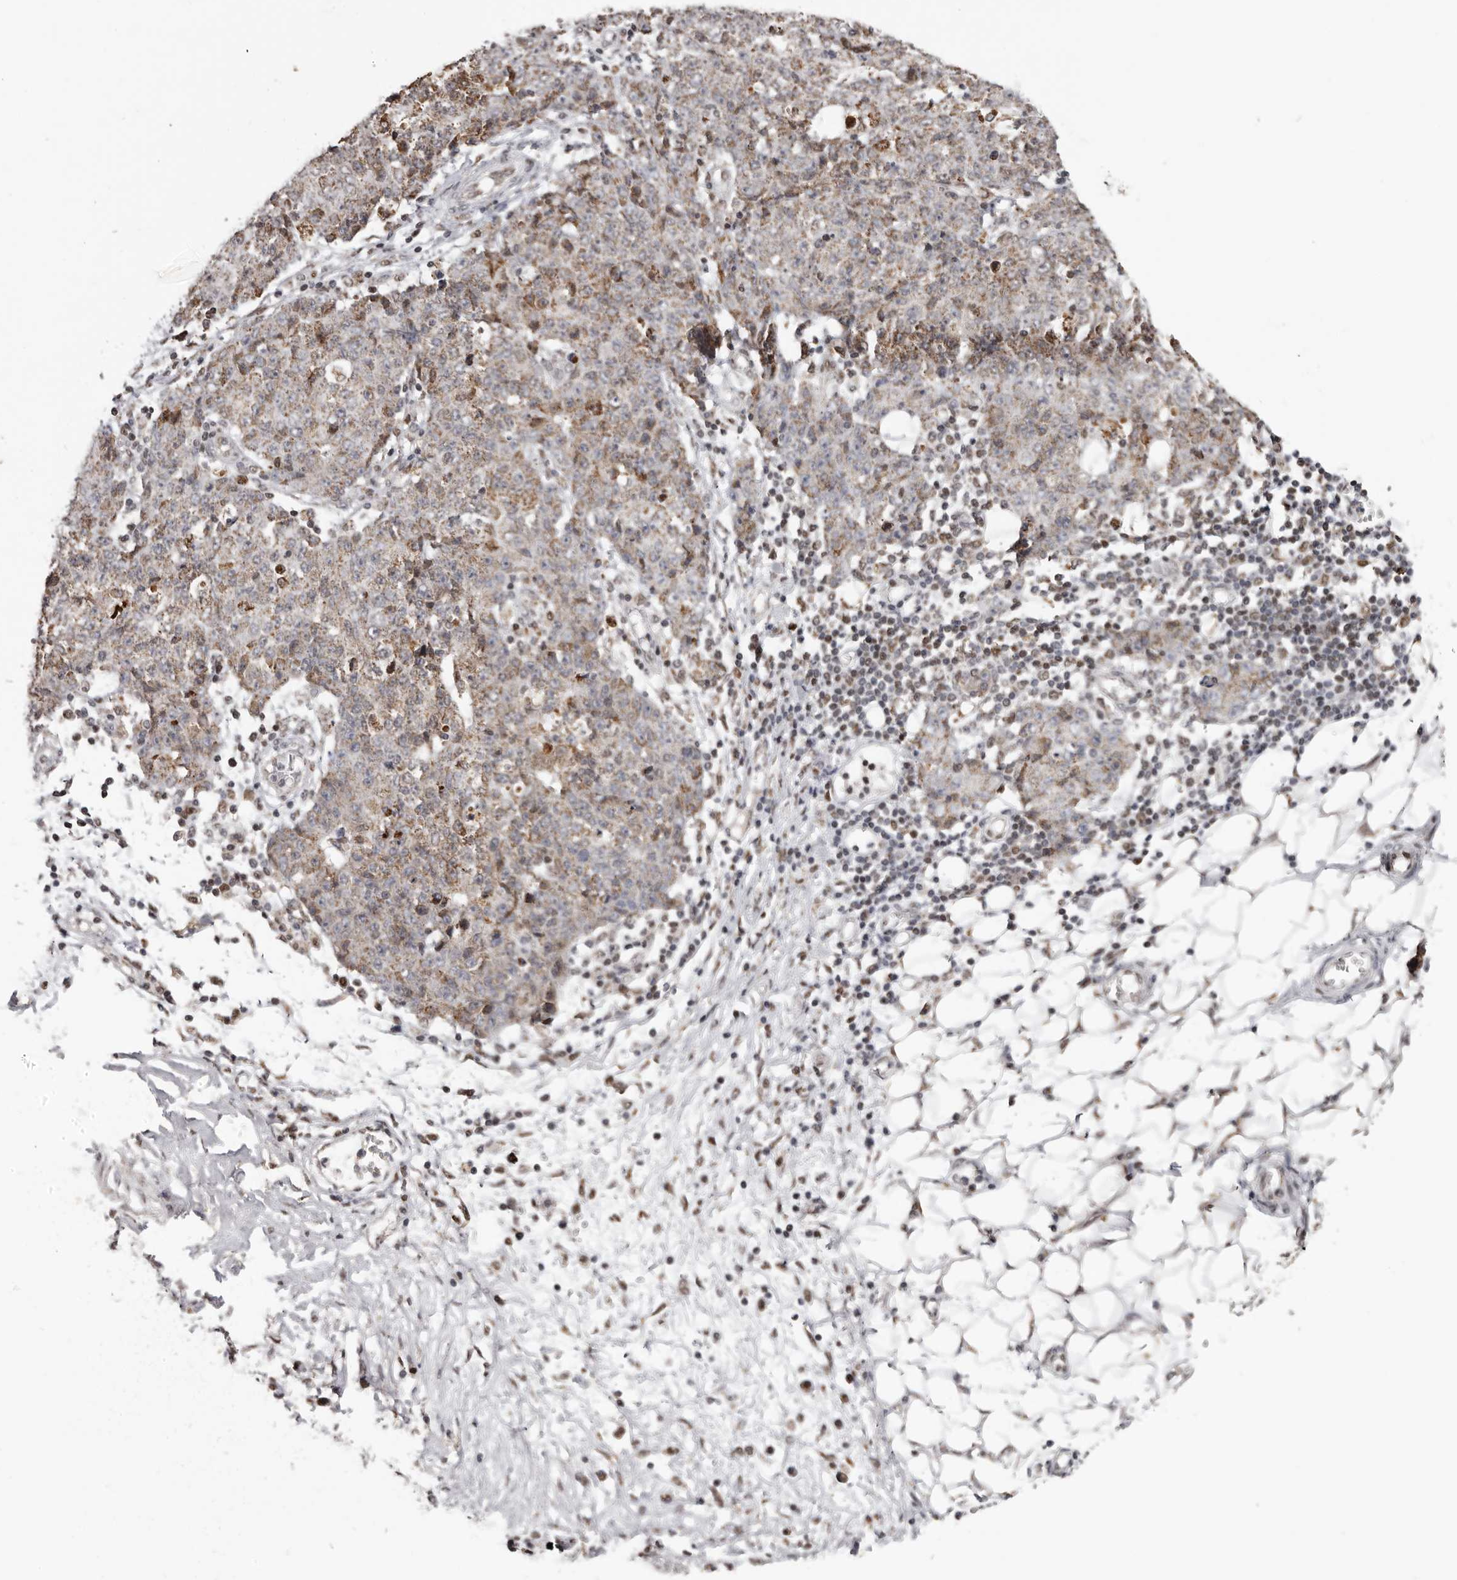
{"staining": {"intensity": "weak", "quantity": ">75%", "location": "cytoplasmic/membranous"}, "tissue": "ovarian cancer", "cell_type": "Tumor cells", "image_type": "cancer", "snomed": [{"axis": "morphology", "description": "Carcinoma, endometroid"}, {"axis": "topography", "description": "Ovary"}], "caption": "About >75% of tumor cells in ovarian endometroid carcinoma show weak cytoplasmic/membranous protein expression as visualized by brown immunohistochemical staining.", "gene": "C17orf99", "patient": {"sex": "female", "age": 42}}